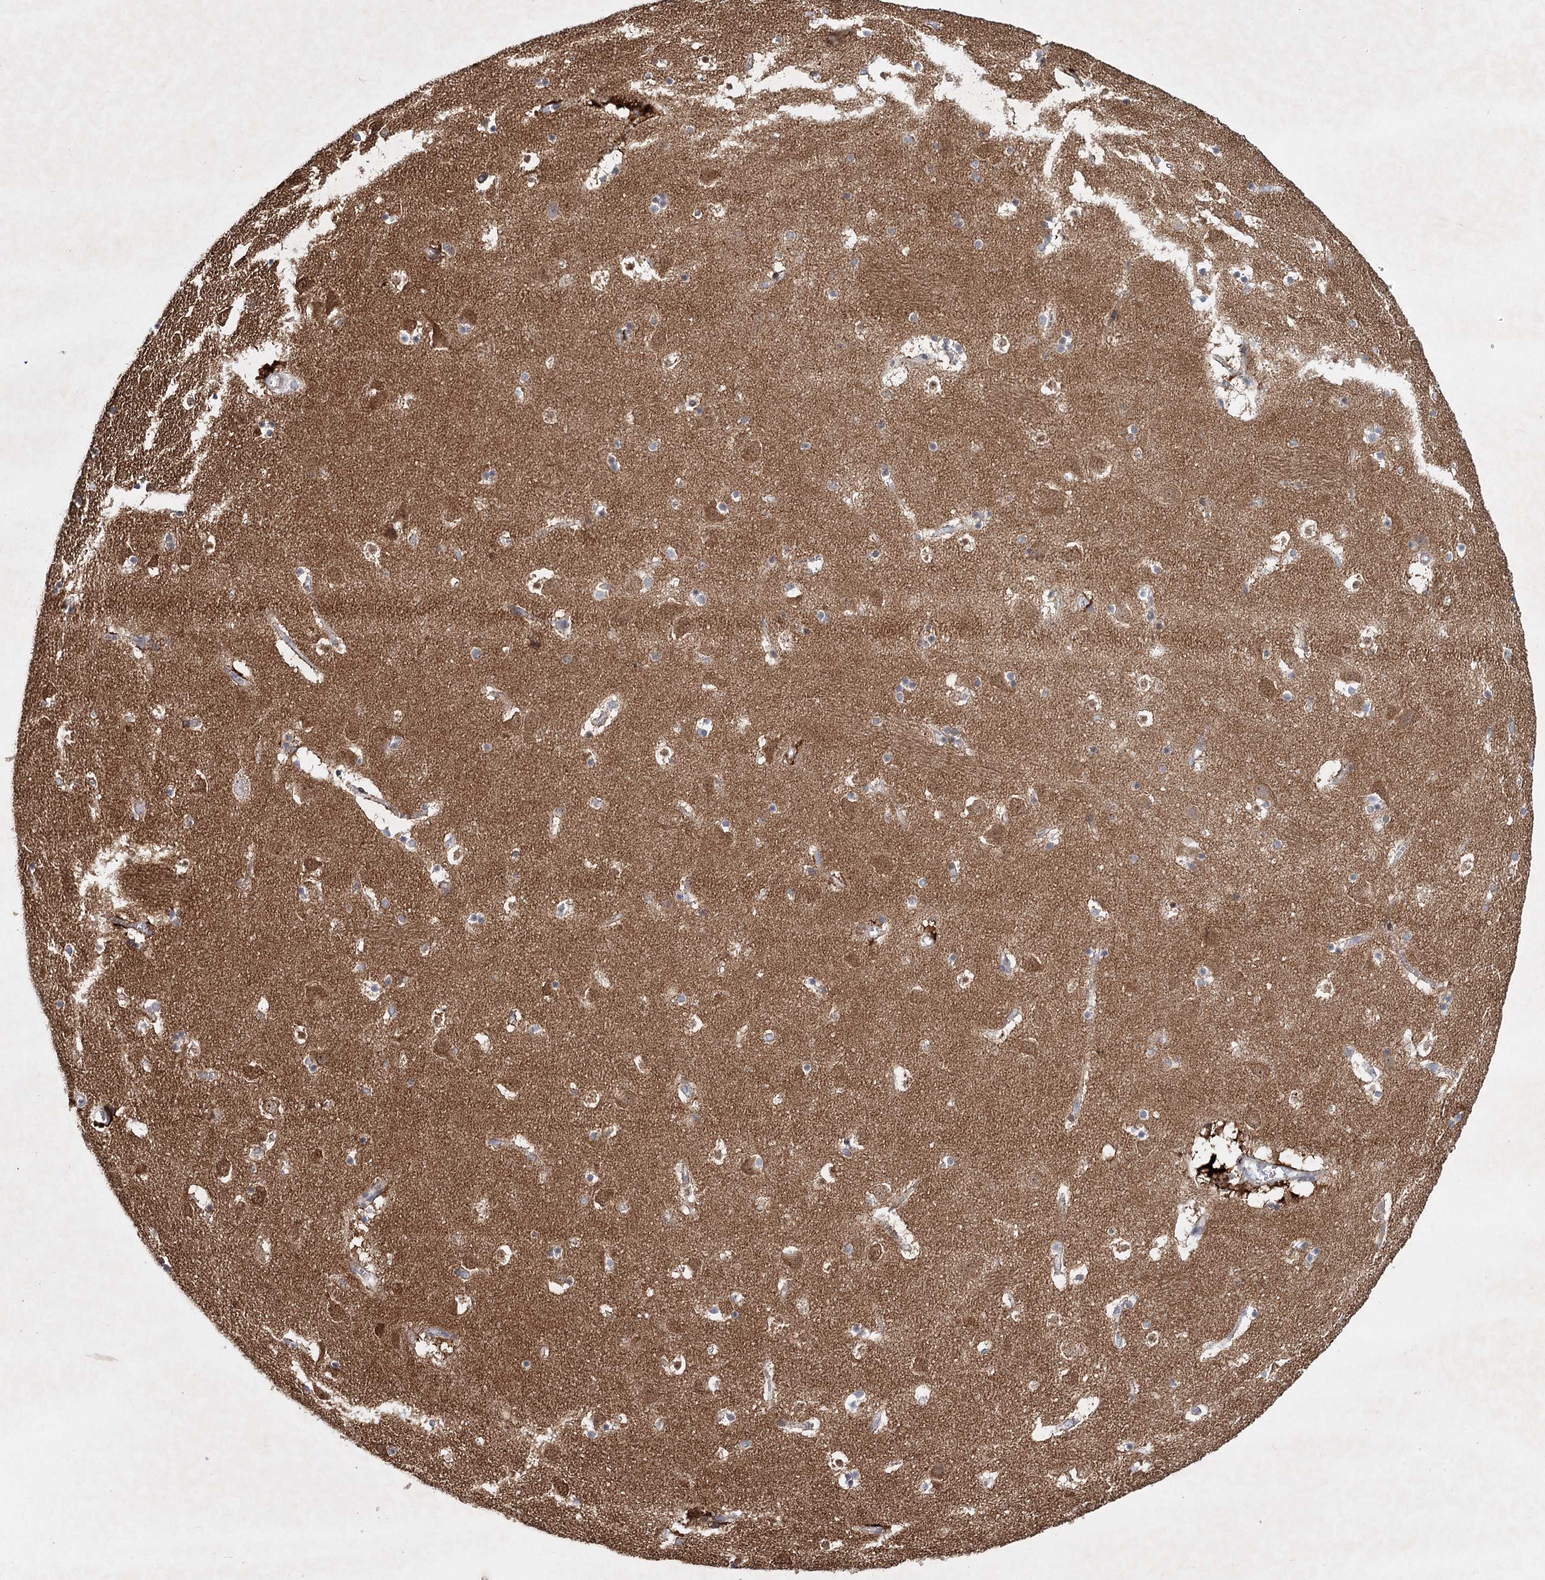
{"staining": {"intensity": "negative", "quantity": "none", "location": "none"}, "tissue": "caudate", "cell_type": "Glial cells", "image_type": "normal", "snomed": [{"axis": "morphology", "description": "Normal tissue, NOS"}, {"axis": "topography", "description": "Lateral ventricle wall"}], "caption": "Photomicrograph shows no protein expression in glial cells of benign caudate.", "gene": "MAP3K13", "patient": {"sex": "male", "age": 45}}